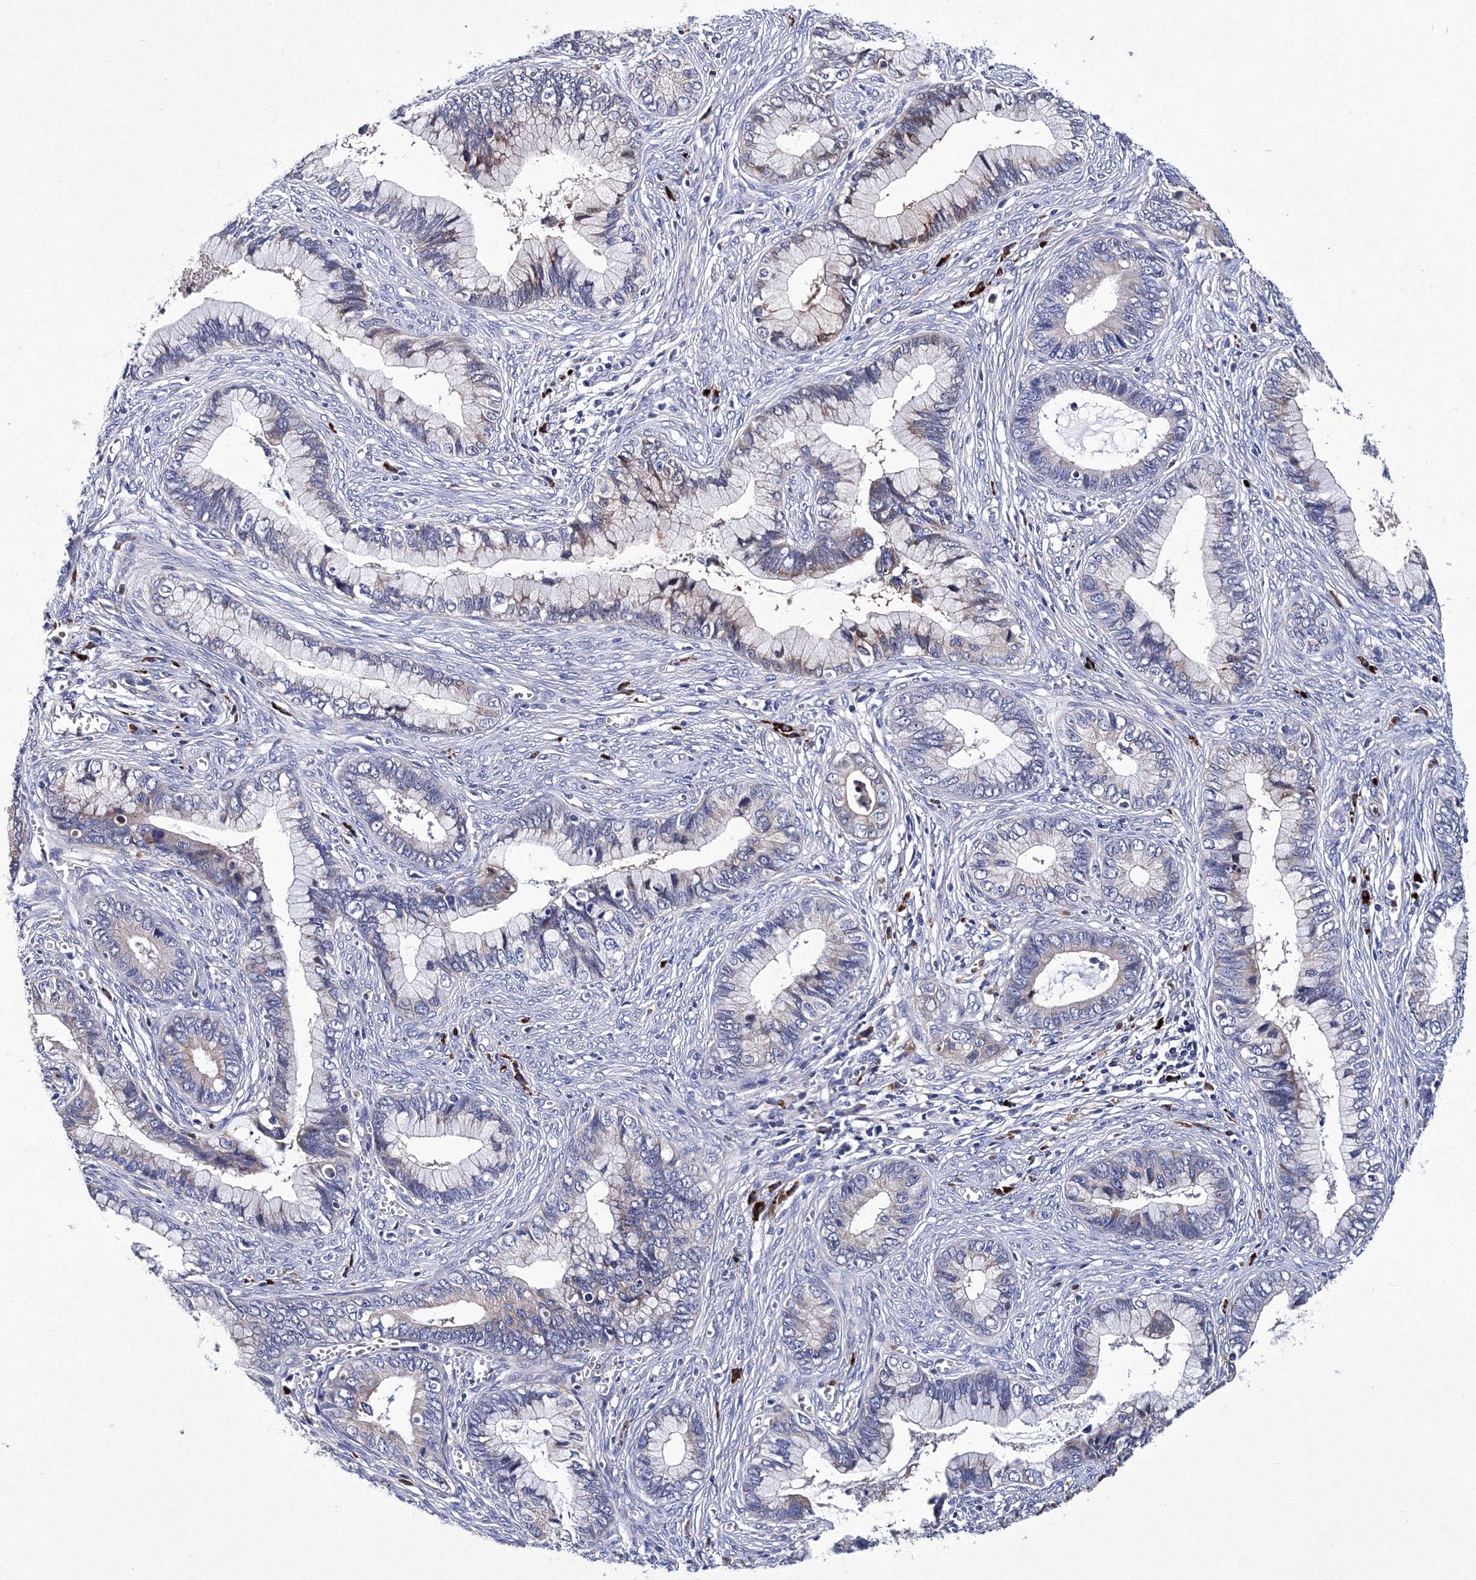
{"staining": {"intensity": "negative", "quantity": "none", "location": "none"}, "tissue": "cervical cancer", "cell_type": "Tumor cells", "image_type": "cancer", "snomed": [{"axis": "morphology", "description": "Adenocarcinoma, NOS"}, {"axis": "topography", "description": "Cervix"}], "caption": "Photomicrograph shows no protein expression in tumor cells of adenocarcinoma (cervical) tissue.", "gene": "TRPM2", "patient": {"sex": "female", "age": 44}}